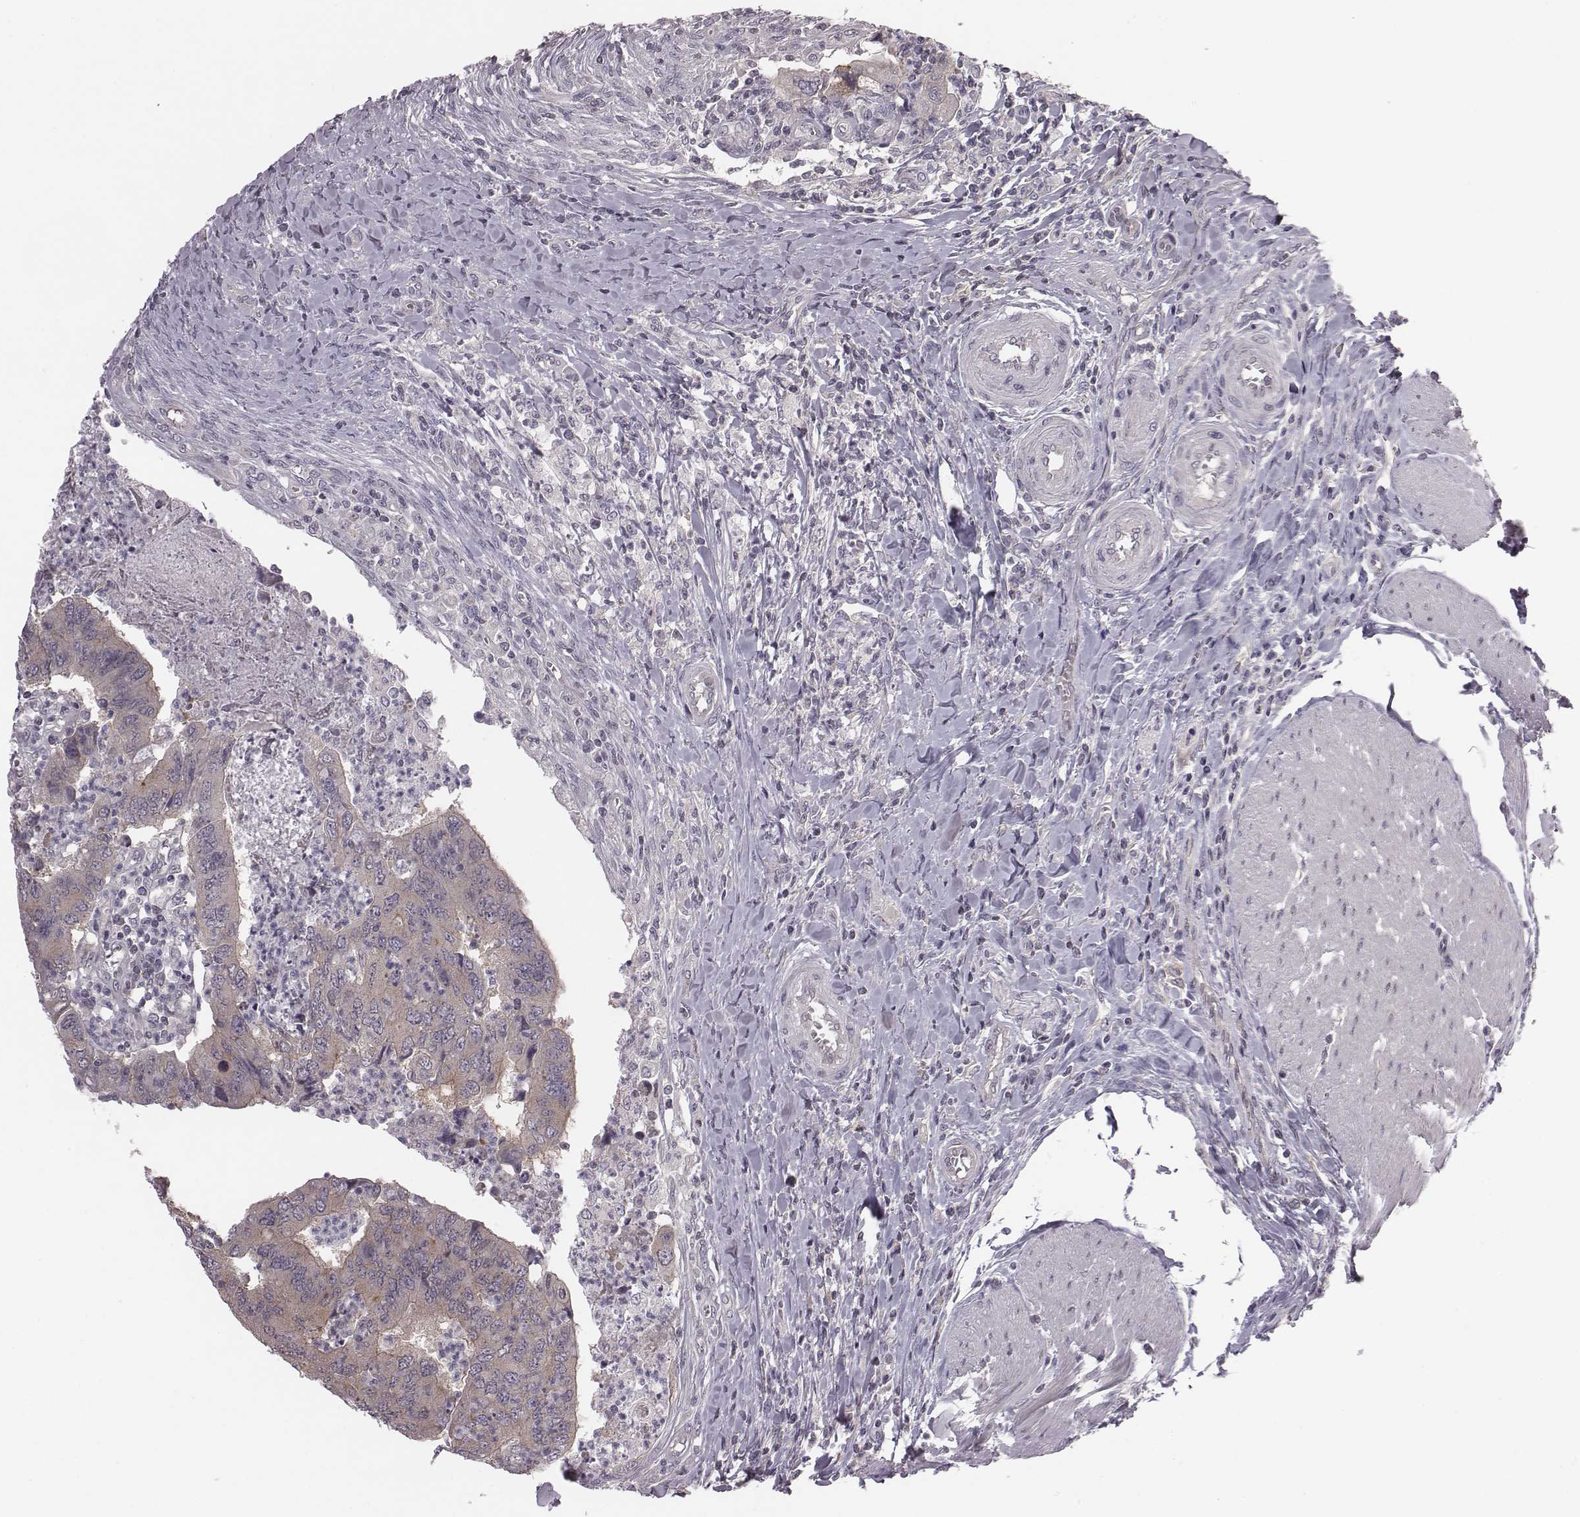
{"staining": {"intensity": "weak", "quantity": ">75%", "location": "cytoplasmic/membranous"}, "tissue": "colorectal cancer", "cell_type": "Tumor cells", "image_type": "cancer", "snomed": [{"axis": "morphology", "description": "Adenocarcinoma, NOS"}, {"axis": "topography", "description": "Colon"}], "caption": "Human adenocarcinoma (colorectal) stained with a brown dye exhibits weak cytoplasmic/membranous positive staining in approximately >75% of tumor cells.", "gene": "BICDL1", "patient": {"sex": "female", "age": 67}}